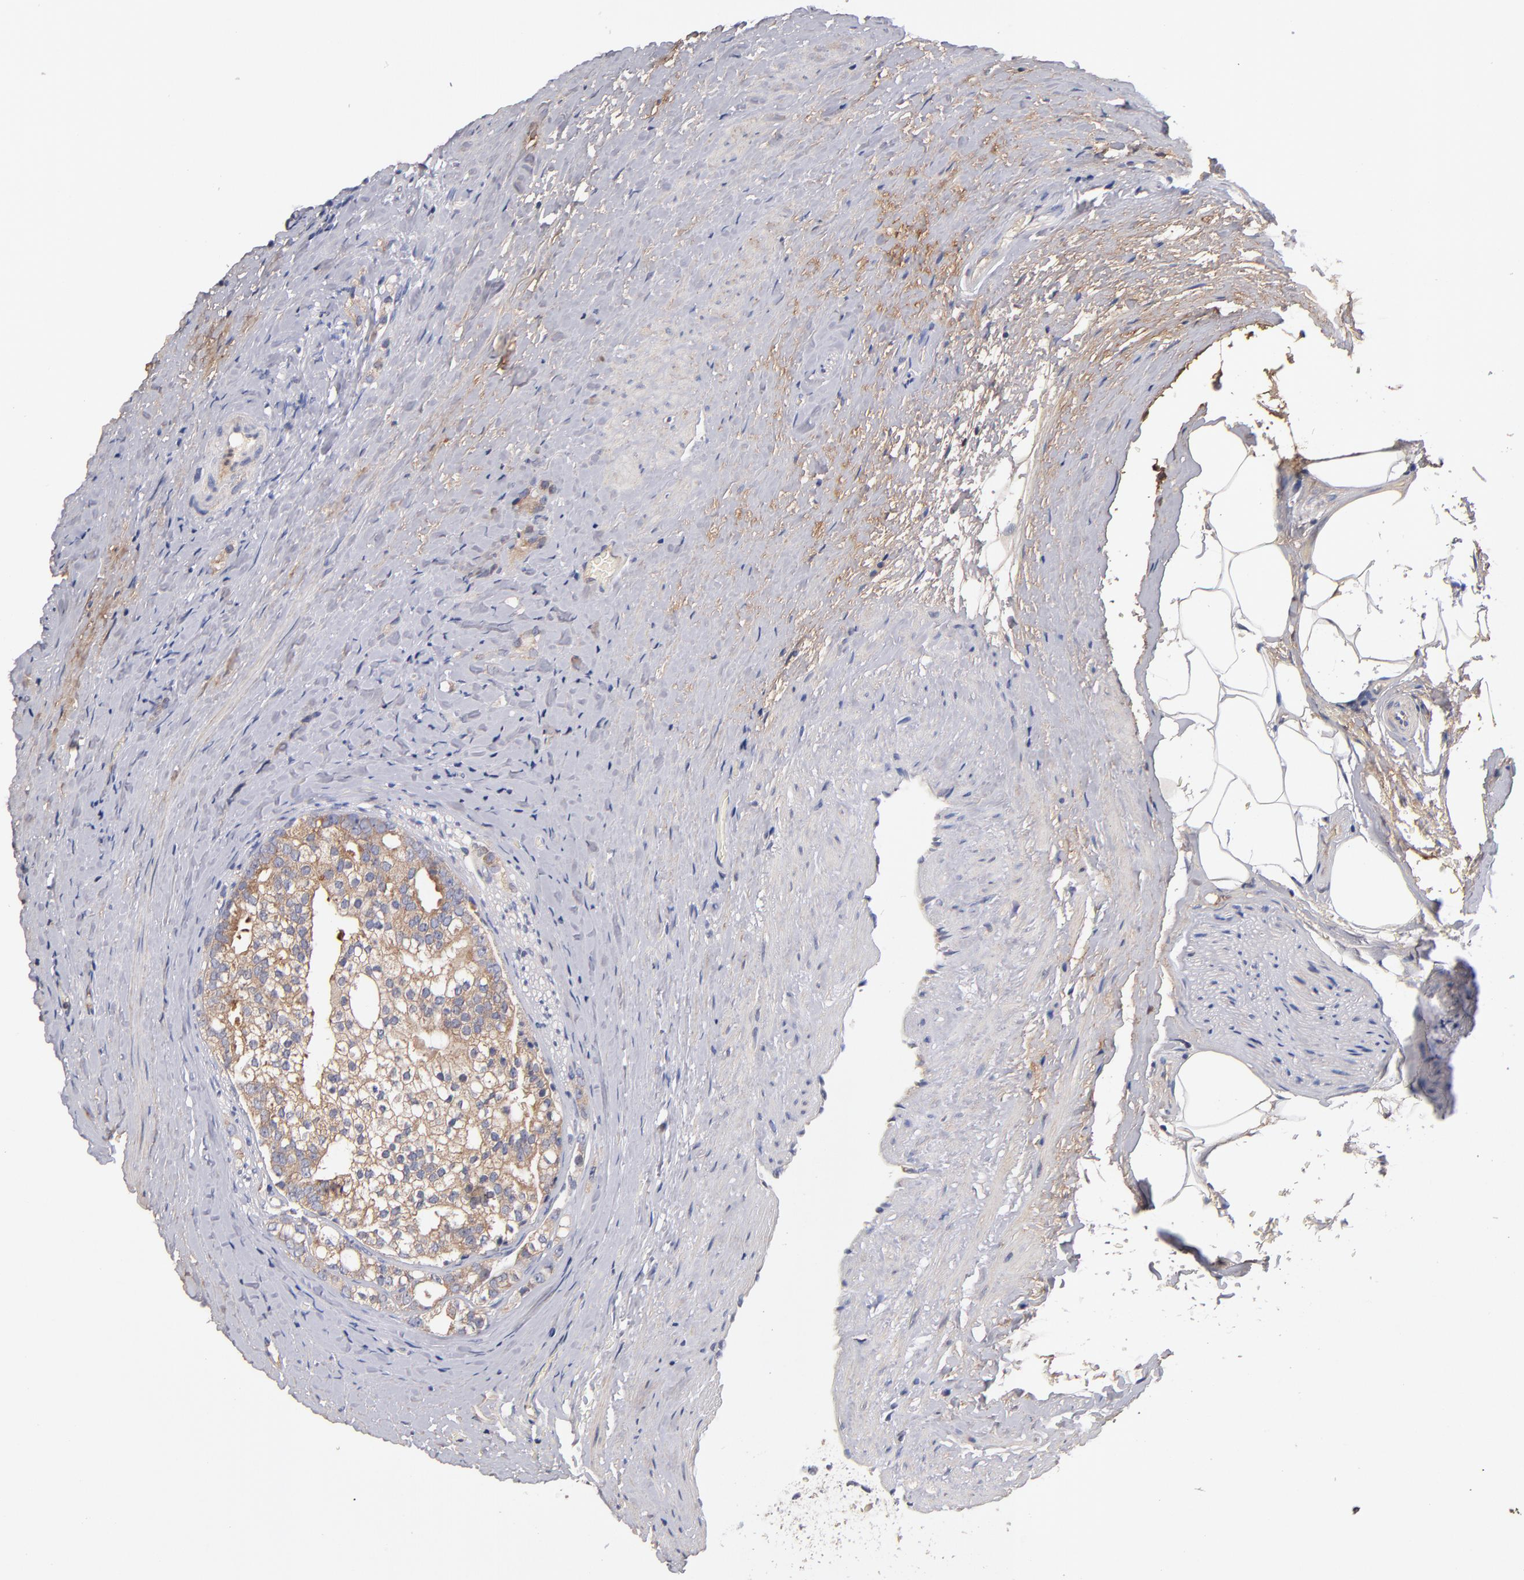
{"staining": {"intensity": "weak", "quantity": ">75%", "location": "cytoplasmic/membranous"}, "tissue": "prostate cancer", "cell_type": "Tumor cells", "image_type": "cancer", "snomed": [{"axis": "morphology", "description": "Adenocarcinoma, Medium grade"}, {"axis": "topography", "description": "Prostate"}], "caption": "High-power microscopy captured an immunohistochemistry histopathology image of prostate medium-grade adenocarcinoma, revealing weak cytoplasmic/membranous staining in approximately >75% of tumor cells.", "gene": "DACT1", "patient": {"sex": "male", "age": 59}}